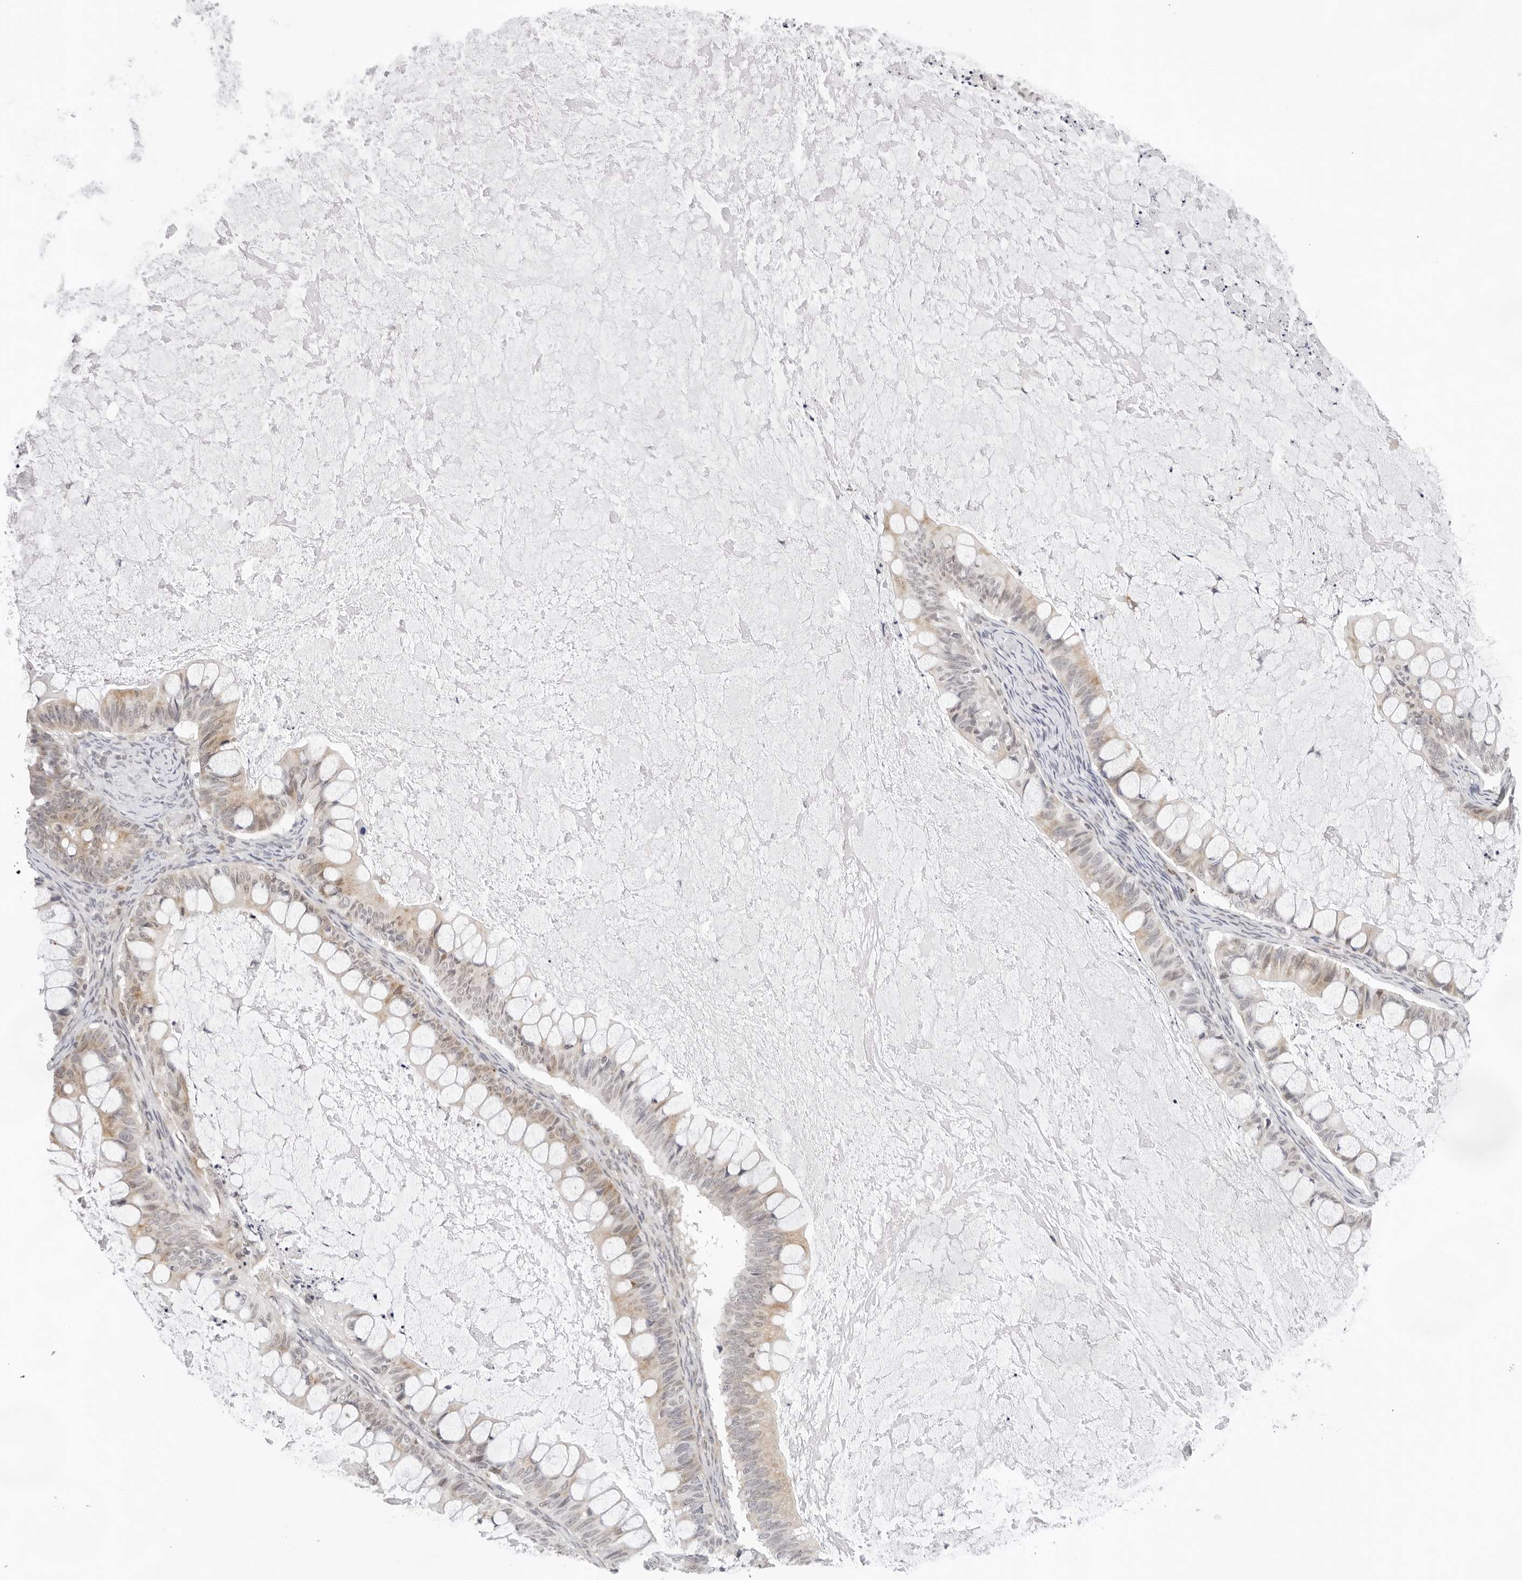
{"staining": {"intensity": "weak", "quantity": ">75%", "location": "cytoplasmic/membranous"}, "tissue": "ovarian cancer", "cell_type": "Tumor cells", "image_type": "cancer", "snomed": [{"axis": "morphology", "description": "Cystadenocarcinoma, mucinous, NOS"}, {"axis": "topography", "description": "Ovary"}], "caption": "IHC photomicrograph of neoplastic tissue: ovarian cancer stained using immunohistochemistry (IHC) exhibits low levels of weak protein expression localized specifically in the cytoplasmic/membranous of tumor cells, appearing as a cytoplasmic/membranous brown color.", "gene": "IL17RA", "patient": {"sex": "female", "age": 61}}